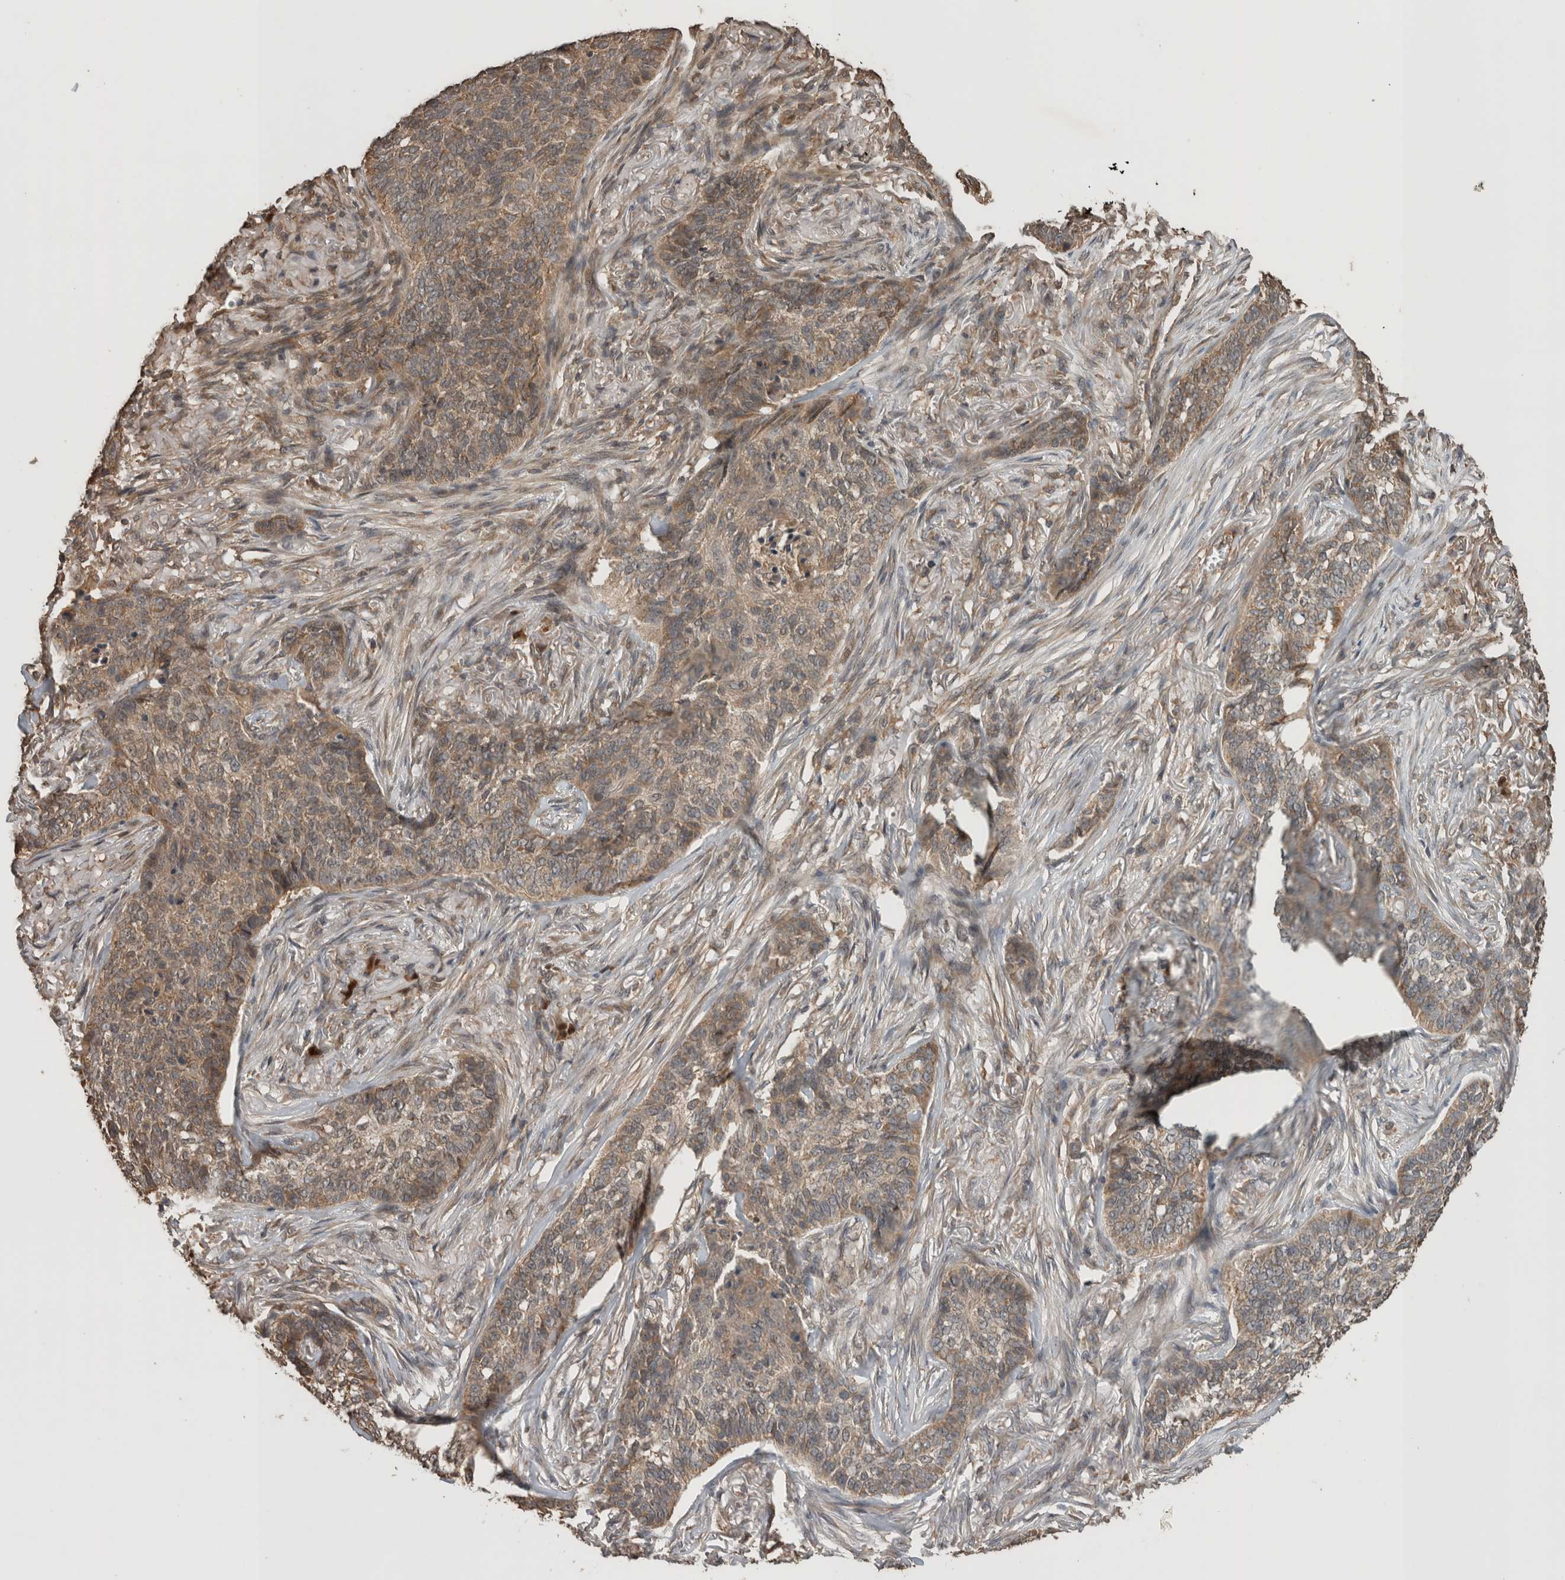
{"staining": {"intensity": "weak", "quantity": ">75%", "location": "cytoplasmic/membranous"}, "tissue": "skin cancer", "cell_type": "Tumor cells", "image_type": "cancer", "snomed": [{"axis": "morphology", "description": "Basal cell carcinoma"}, {"axis": "topography", "description": "Skin"}], "caption": "Tumor cells demonstrate low levels of weak cytoplasmic/membranous positivity in about >75% of cells in human skin cancer.", "gene": "OTUD7B", "patient": {"sex": "male", "age": 85}}